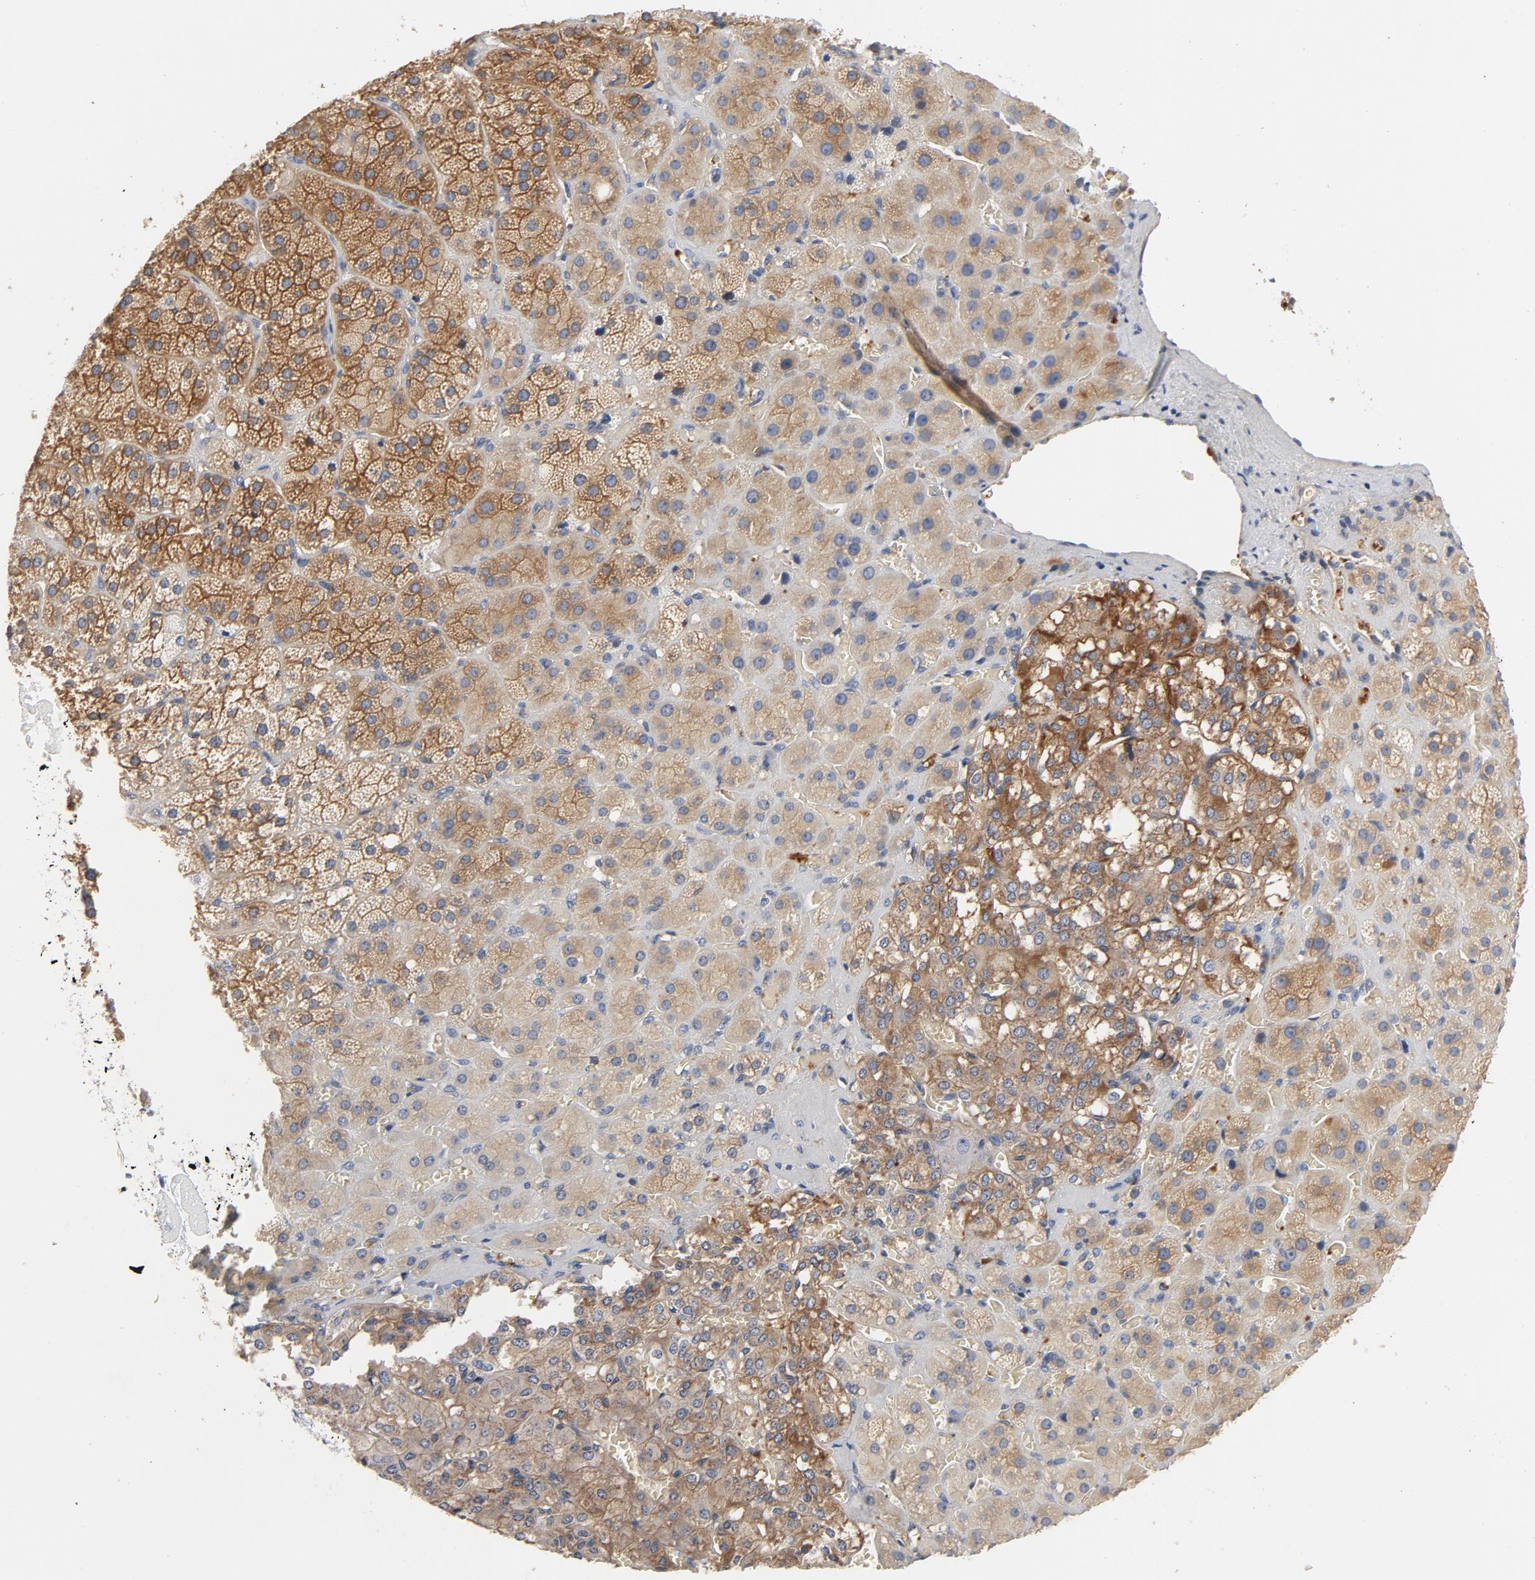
{"staining": {"intensity": "moderate", "quantity": ">75%", "location": "cytoplasmic/membranous"}, "tissue": "adrenal gland", "cell_type": "Glandular cells", "image_type": "normal", "snomed": [{"axis": "morphology", "description": "Normal tissue, NOS"}, {"axis": "topography", "description": "Adrenal gland"}], "caption": "Glandular cells reveal moderate cytoplasmic/membranous staining in about >75% of cells in normal adrenal gland. (Brightfield microscopy of DAB IHC at high magnification).", "gene": "SRC", "patient": {"sex": "female", "age": 71}}